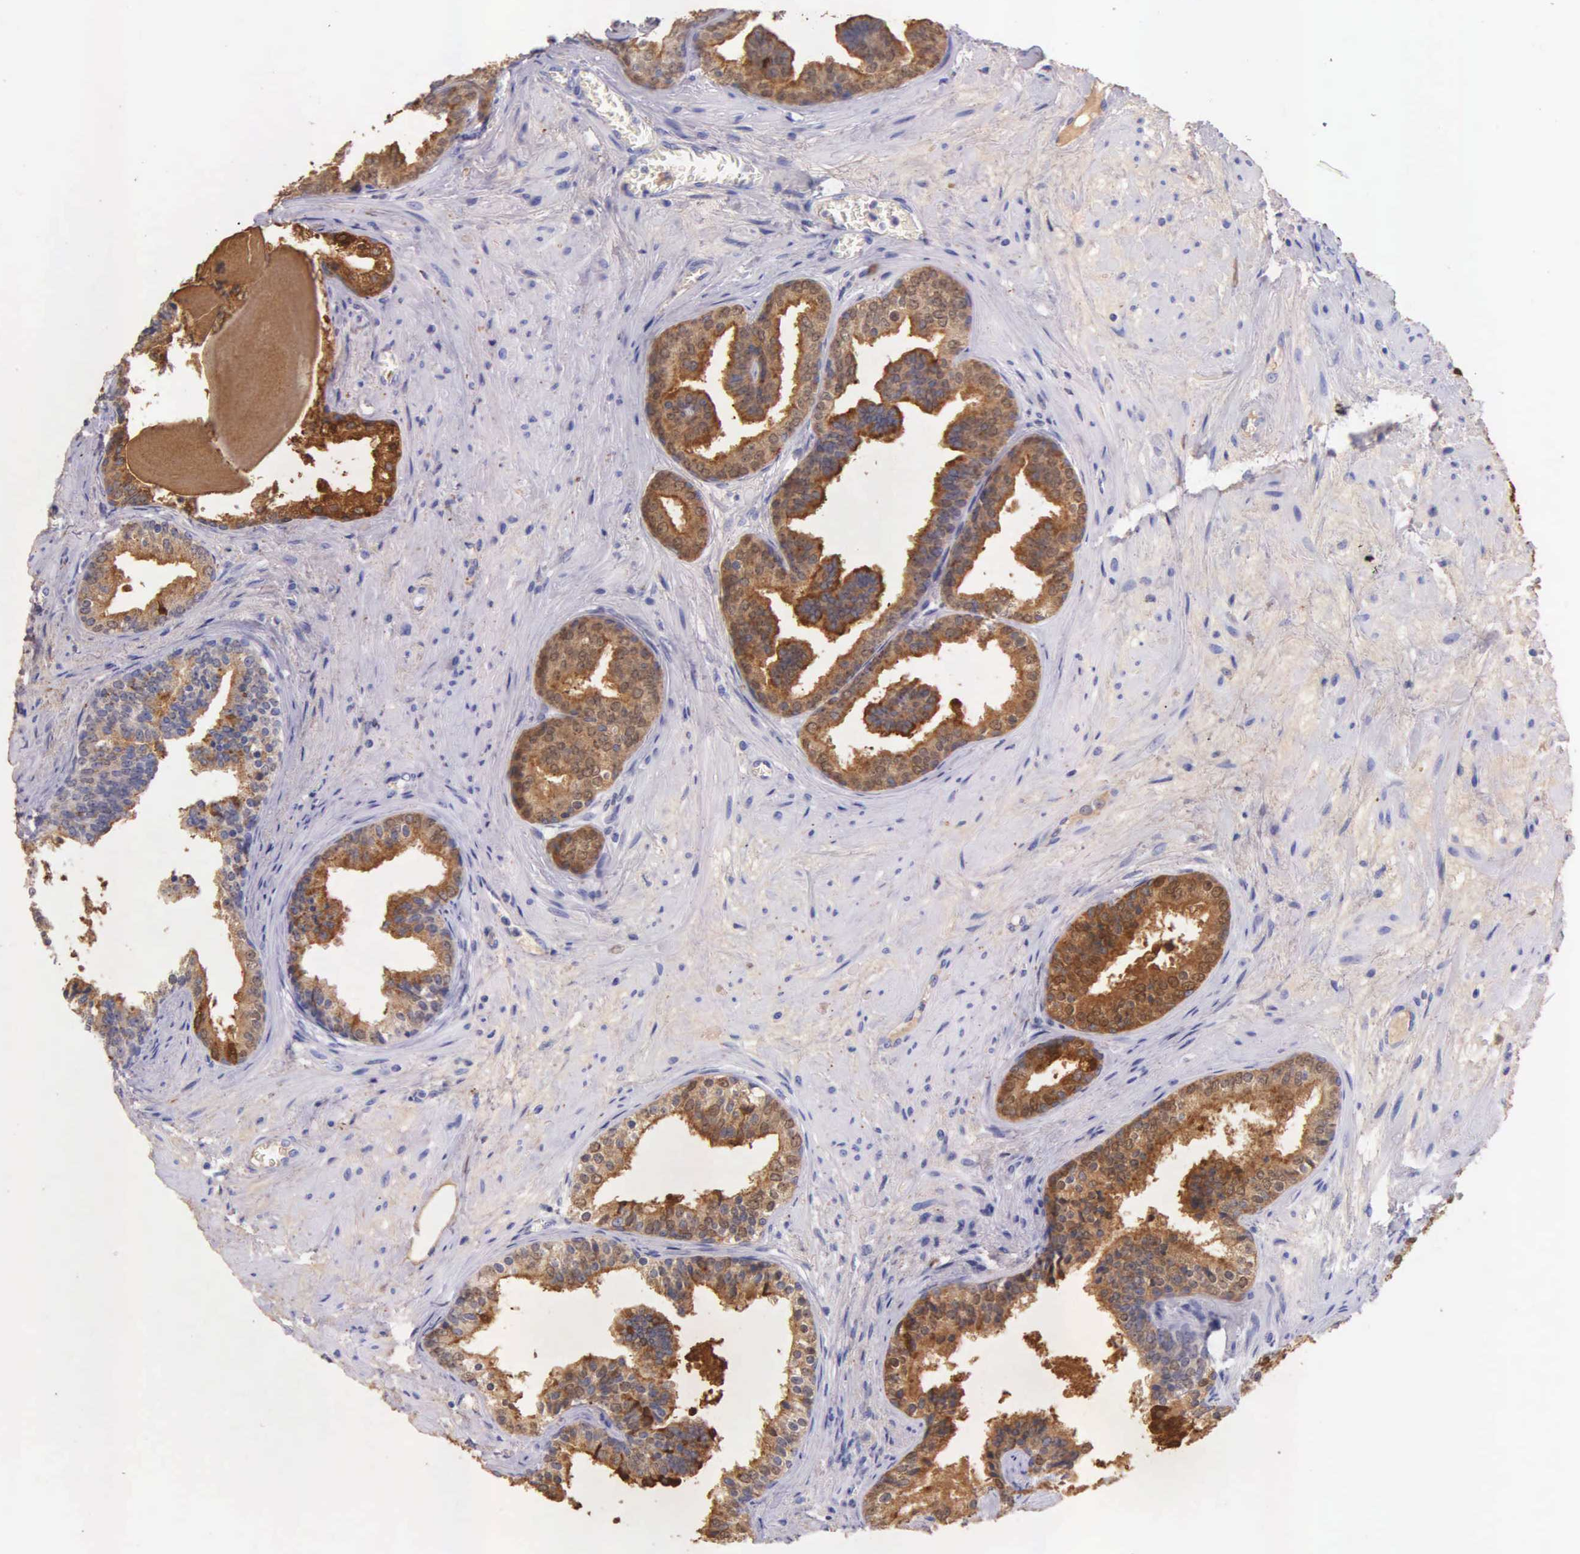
{"staining": {"intensity": "strong", "quantity": ">75%", "location": "cytoplasmic/membranous"}, "tissue": "prostate", "cell_type": "Glandular cells", "image_type": "normal", "snomed": [{"axis": "morphology", "description": "Normal tissue, NOS"}, {"axis": "topography", "description": "Prostate"}], "caption": "Approximately >75% of glandular cells in normal prostate reveal strong cytoplasmic/membranous protein positivity as visualized by brown immunohistochemical staining.", "gene": "KLK2", "patient": {"sex": "male", "age": 65}}